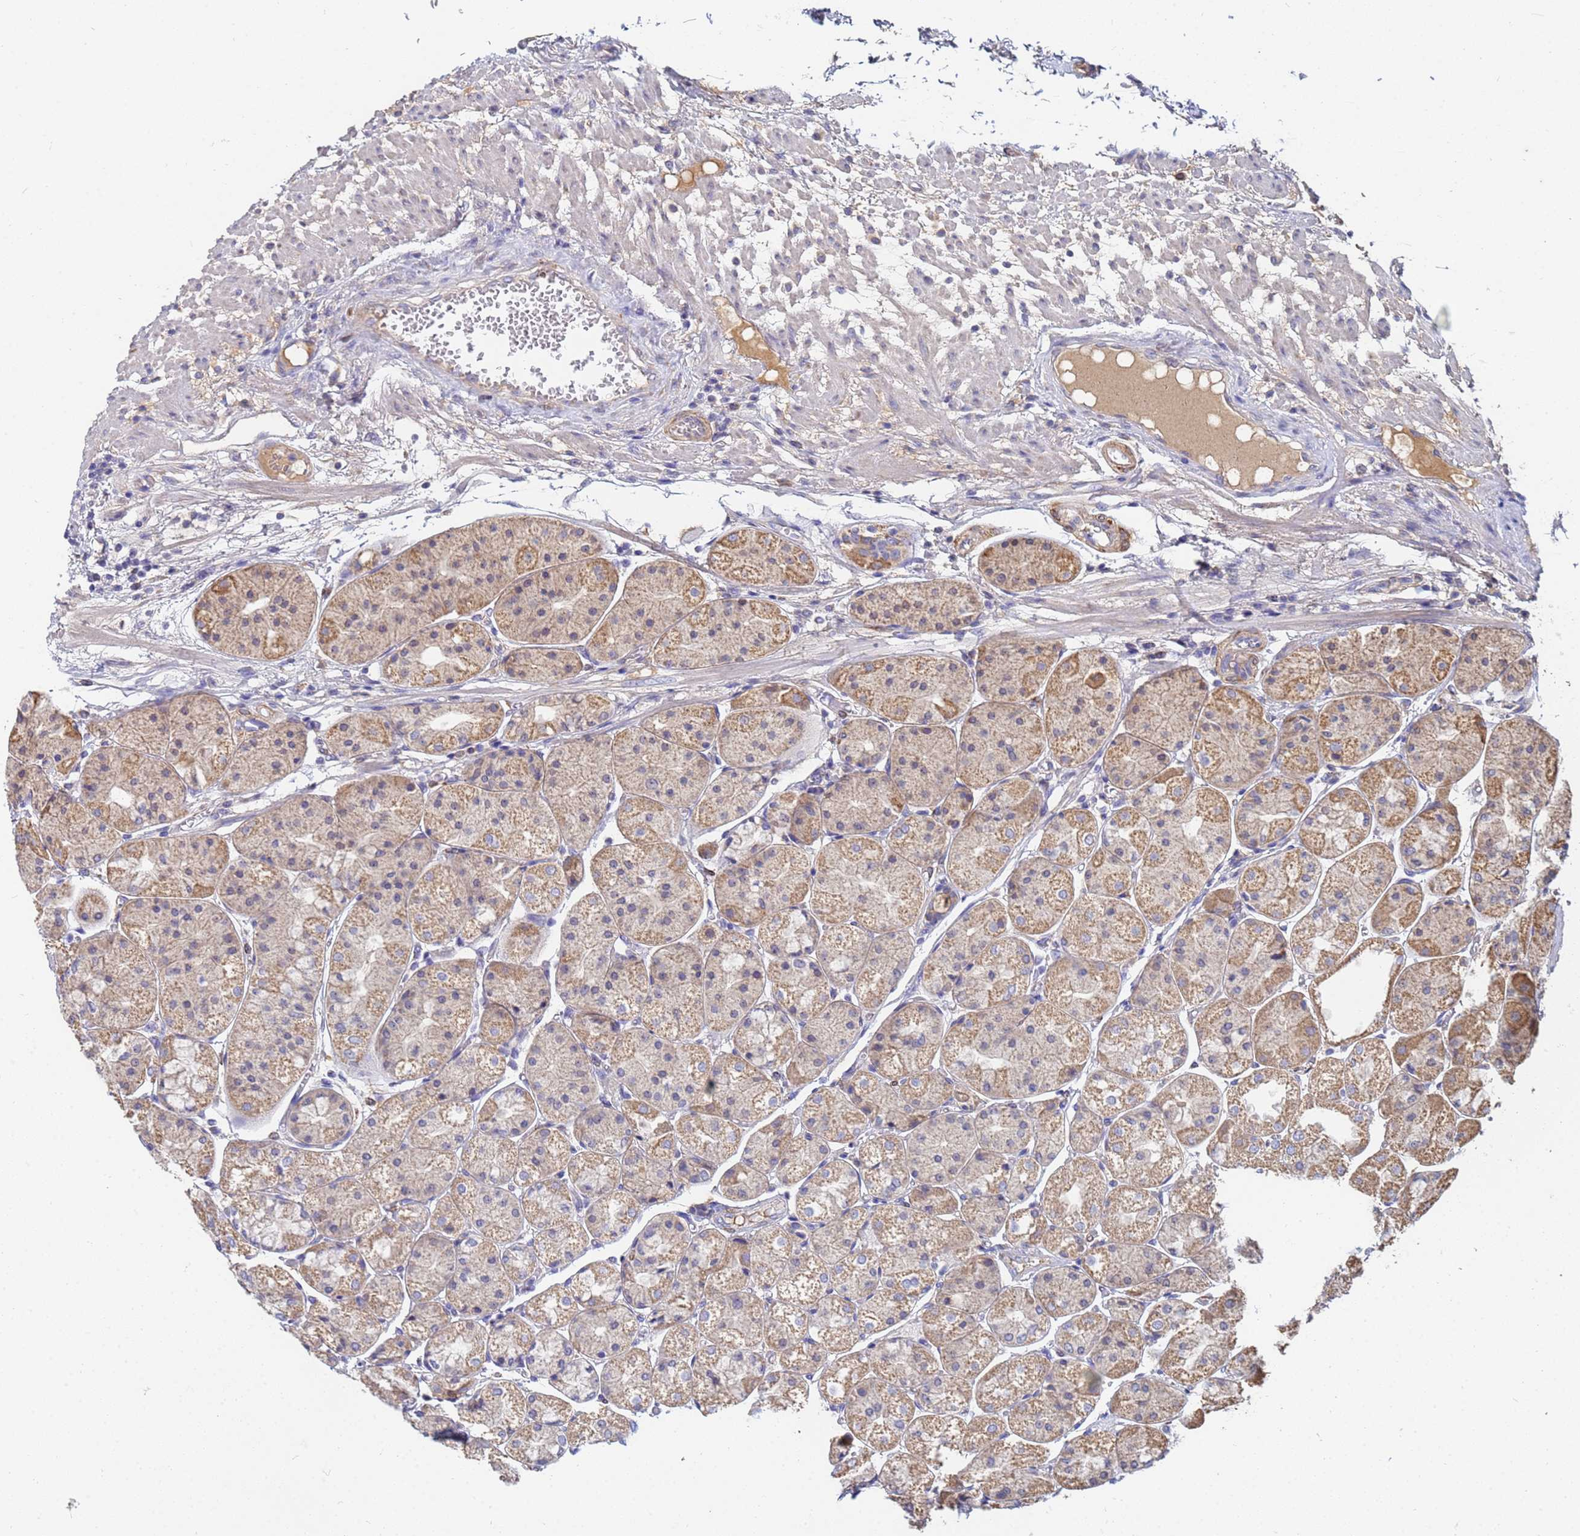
{"staining": {"intensity": "moderate", "quantity": "25%-75%", "location": "cytoplasmic/membranous"}, "tissue": "stomach", "cell_type": "Glandular cells", "image_type": "normal", "snomed": [{"axis": "morphology", "description": "Normal tissue, NOS"}, {"axis": "topography", "description": "Stomach, upper"}], "caption": "This image displays benign stomach stained with IHC to label a protein in brown. The cytoplasmic/membranous of glandular cells show moderate positivity for the protein. Nuclei are counter-stained blue.", "gene": "C5orf34", "patient": {"sex": "male", "age": 72}}